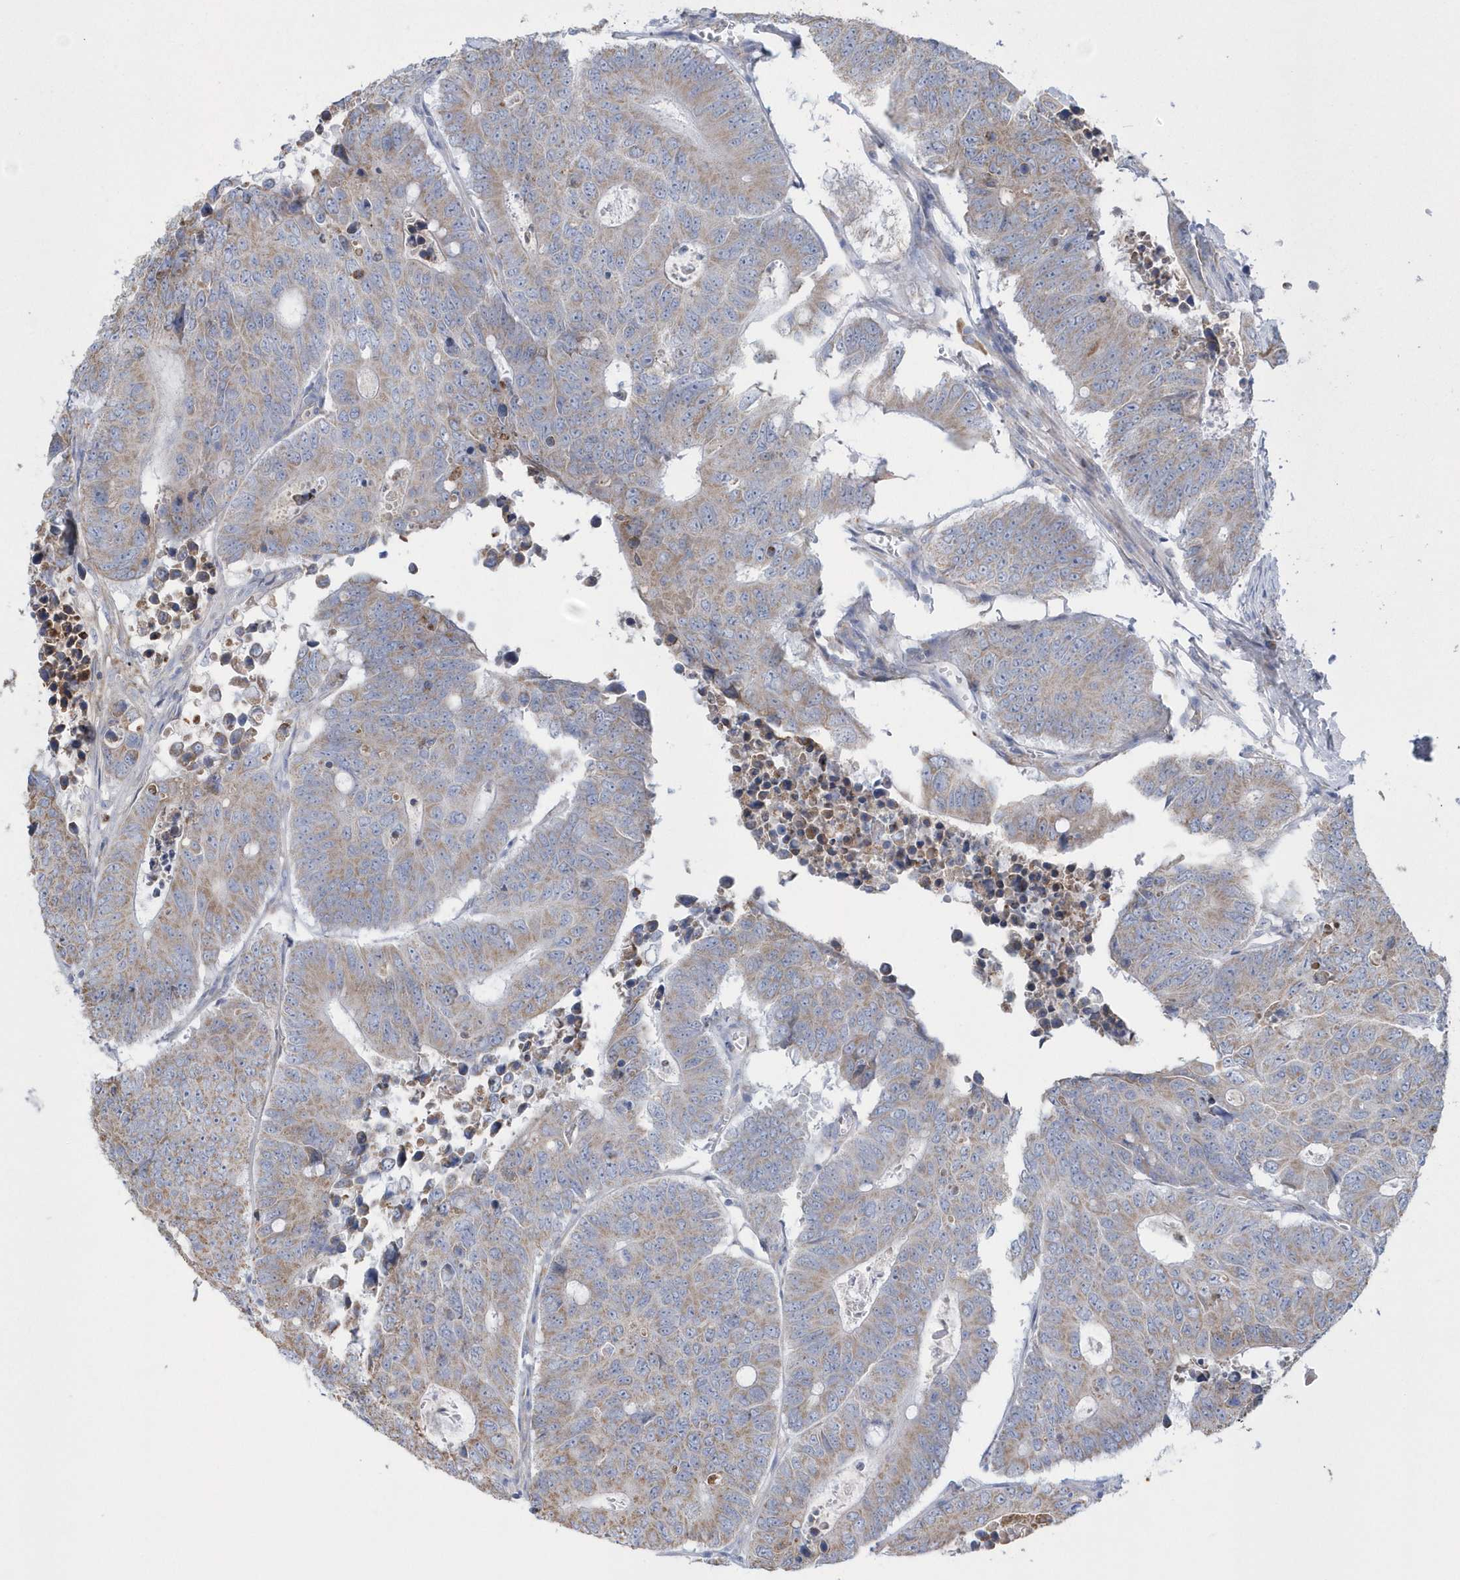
{"staining": {"intensity": "weak", "quantity": ">75%", "location": "cytoplasmic/membranous"}, "tissue": "colorectal cancer", "cell_type": "Tumor cells", "image_type": "cancer", "snomed": [{"axis": "morphology", "description": "Adenocarcinoma, NOS"}, {"axis": "topography", "description": "Colon"}], "caption": "Immunohistochemical staining of human colorectal cancer (adenocarcinoma) displays low levels of weak cytoplasmic/membranous positivity in about >75% of tumor cells.", "gene": "SPATA18", "patient": {"sex": "male", "age": 87}}